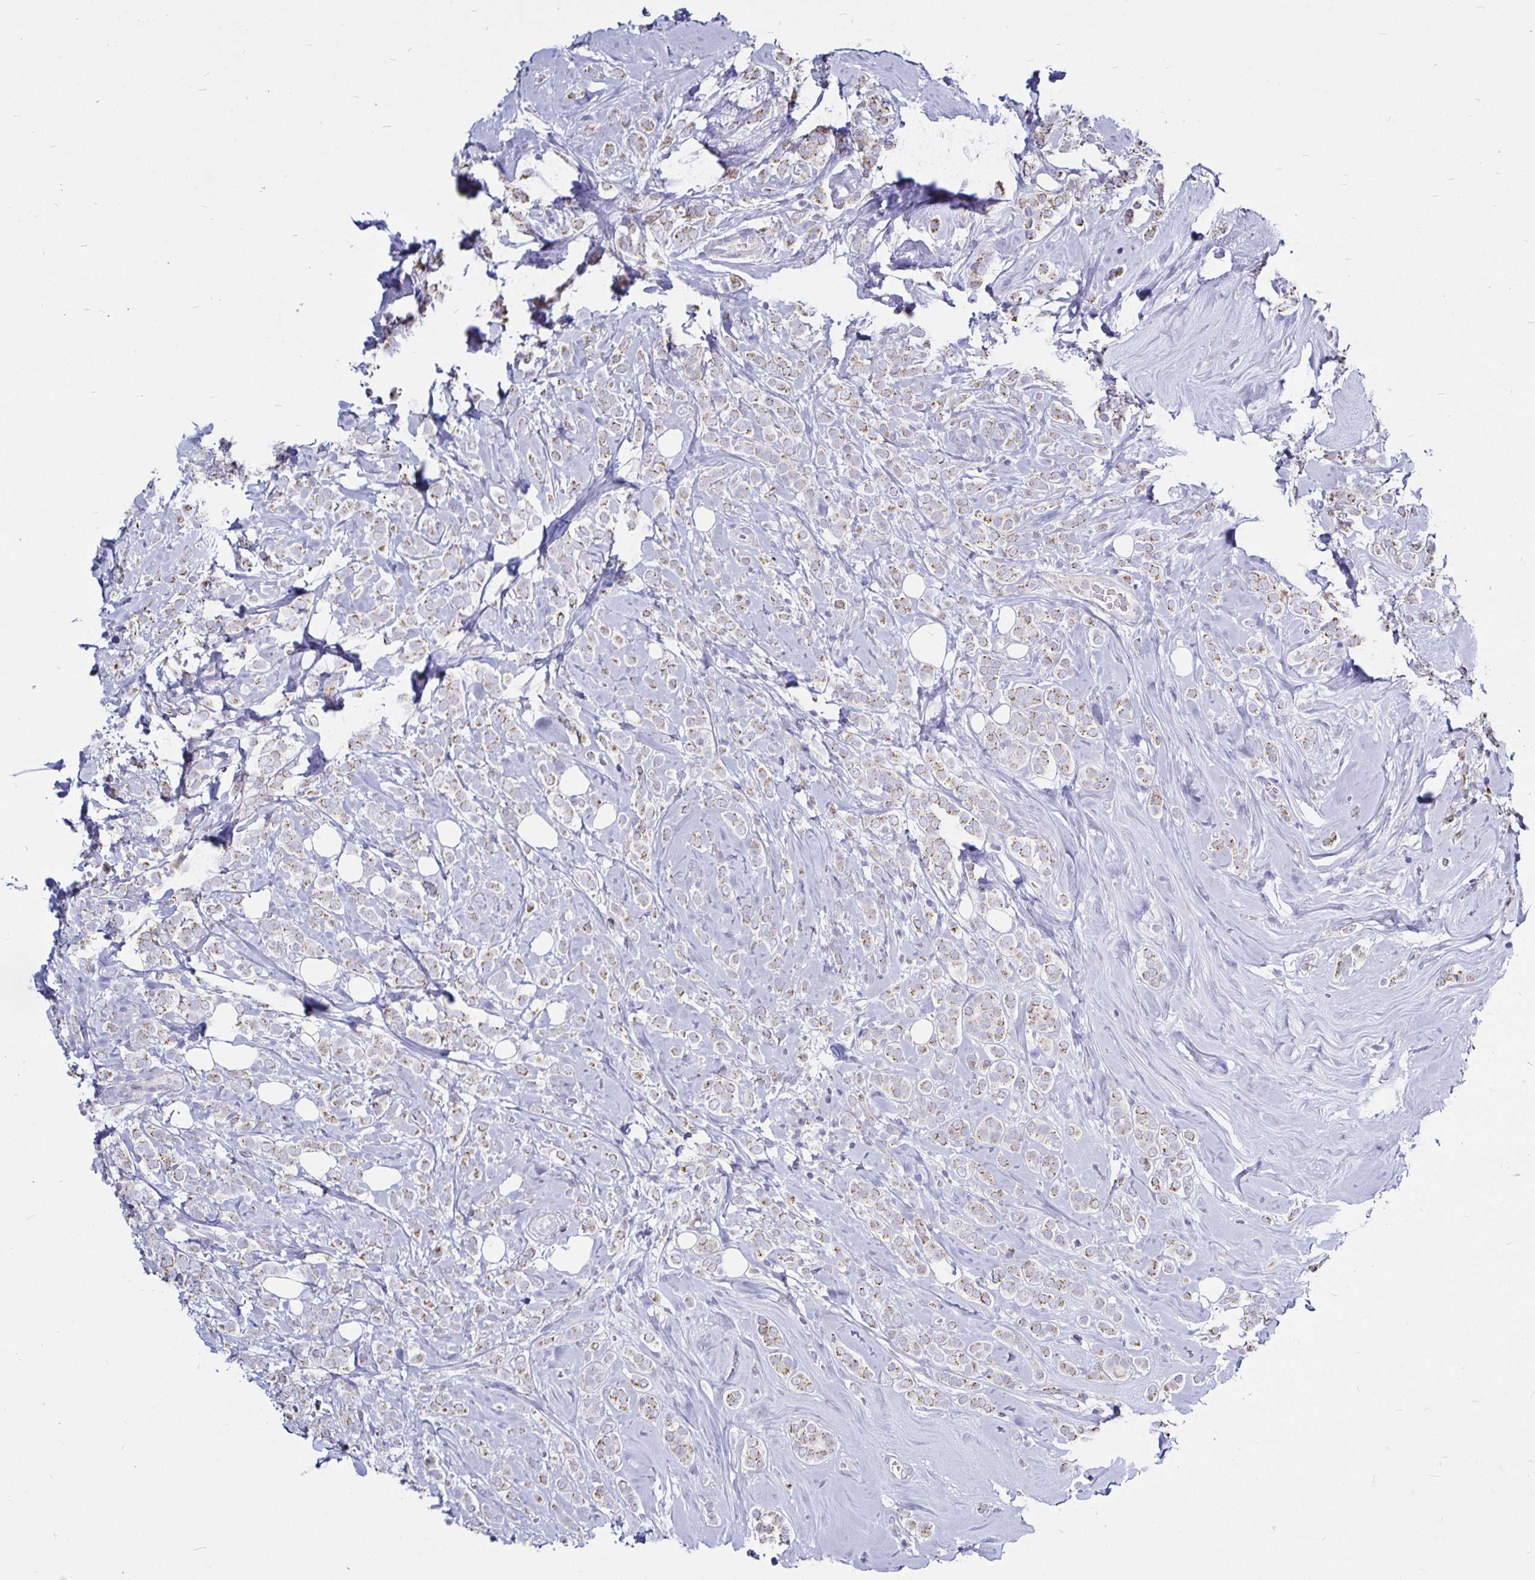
{"staining": {"intensity": "weak", "quantity": "25%-75%", "location": "cytoplasmic/membranous"}, "tissue": "breast cancer", "cell_type": "Tumor cells", "image_type": "cancer", "snomed": [{"axis": "morphology", "description": "Lobular carcinoma"}, {"axis": "topography", "description": "Breast"}], "caption": "Breast cancer stained with DAB (3,3'-diaminobenzidine) immunohistochemistry (IHC) shows low levels of weak cytoplasmic/membranous staining in about 25%-75% of tumor cells.", "gene": "PGAM2", "patient": {"sex": "female", "age": 49}}